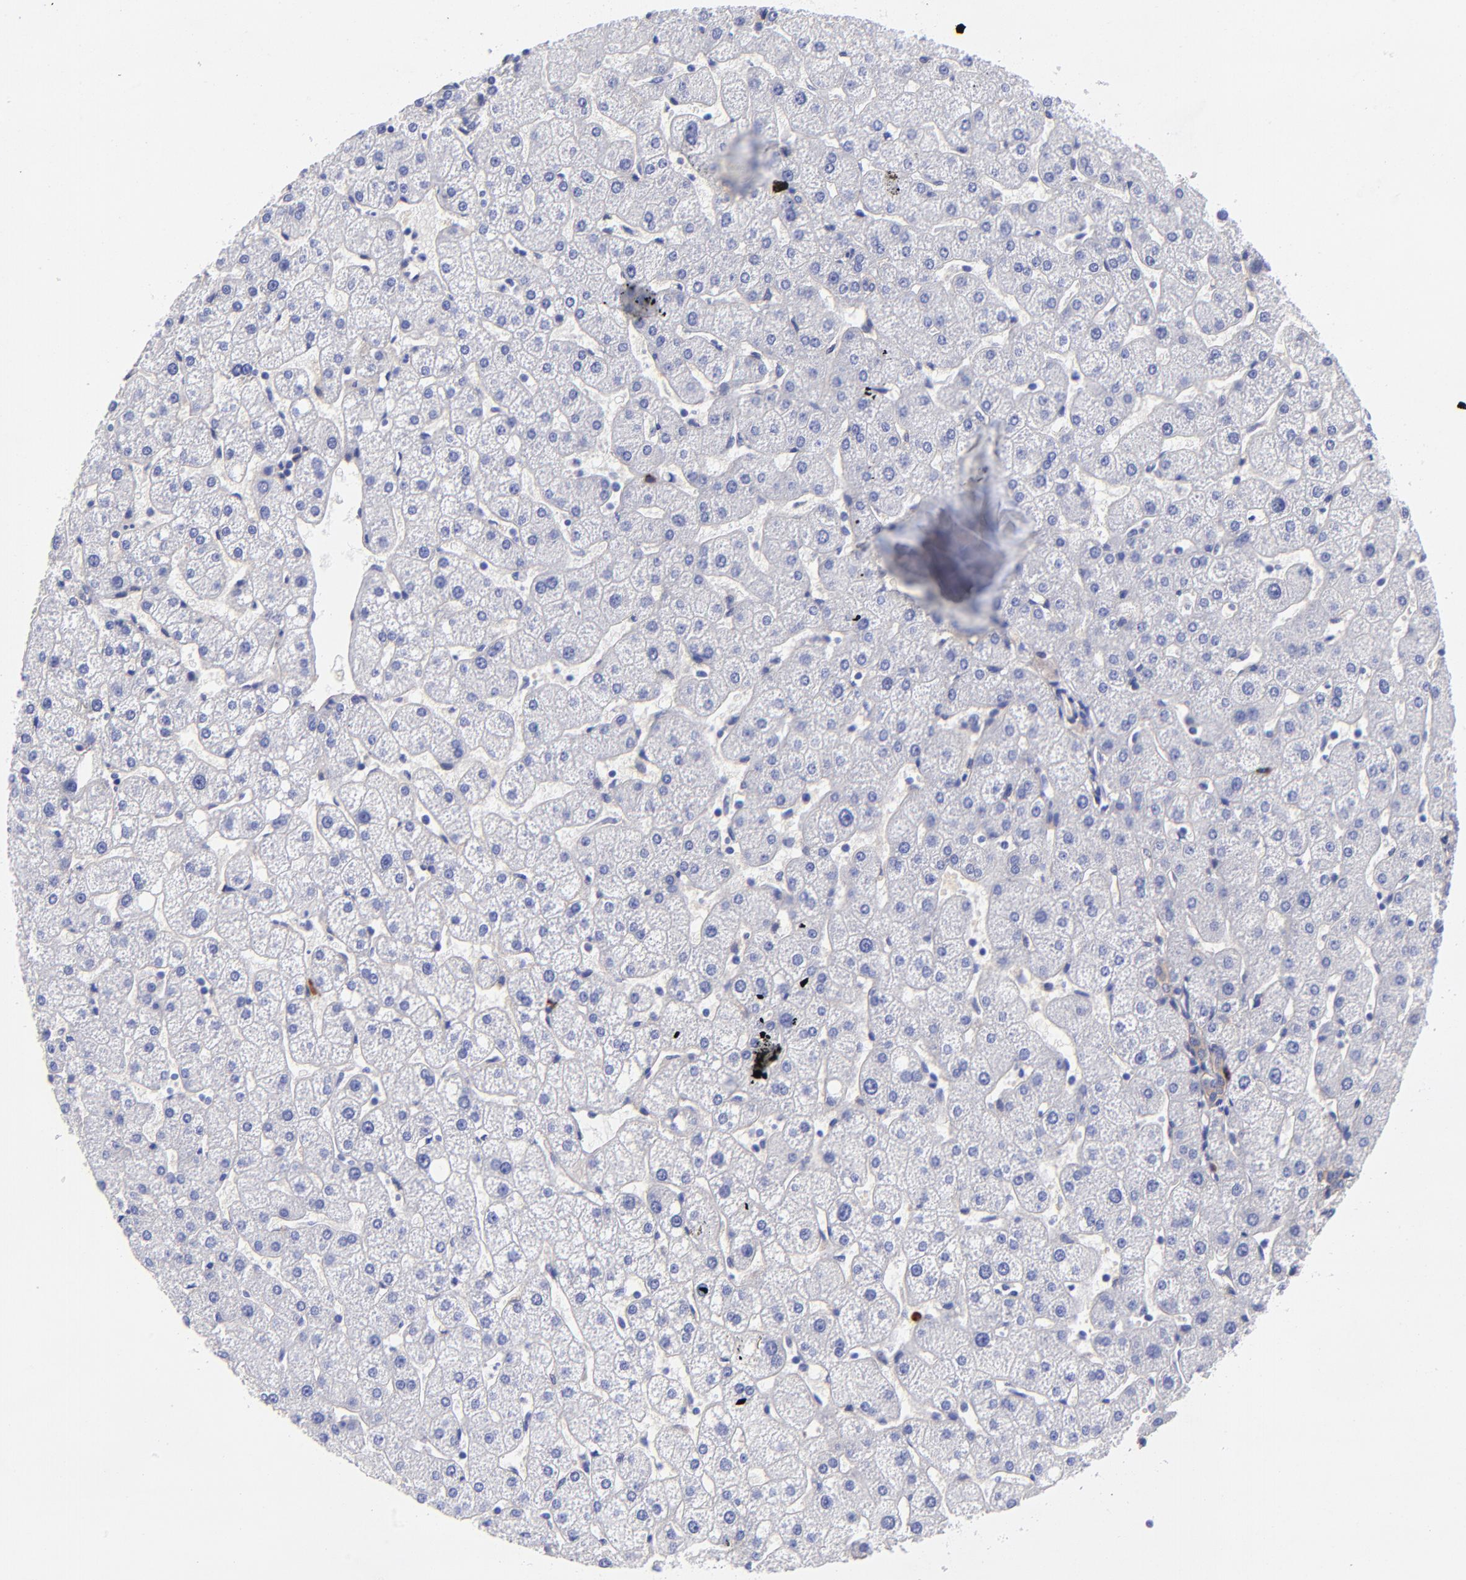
{"staining": {"intensity": "negative", "quantity": "none", "location": "none"}, "tissue": "liver", "cell_type": "Cholangiocytes", "image_type": "normal", "snomed": [{"axis": "morphology", "description": "Normal tissue, NOS"}, {"axis": "topography", "description": "Liver"}], "caption": "This is an immunohistochemistry (IHC) photomicrograph of benign liver. There is no positivity in cholangiocytes.", "gene": "PPFIBP1", "patient": {"sex": "male", "age": 67}}